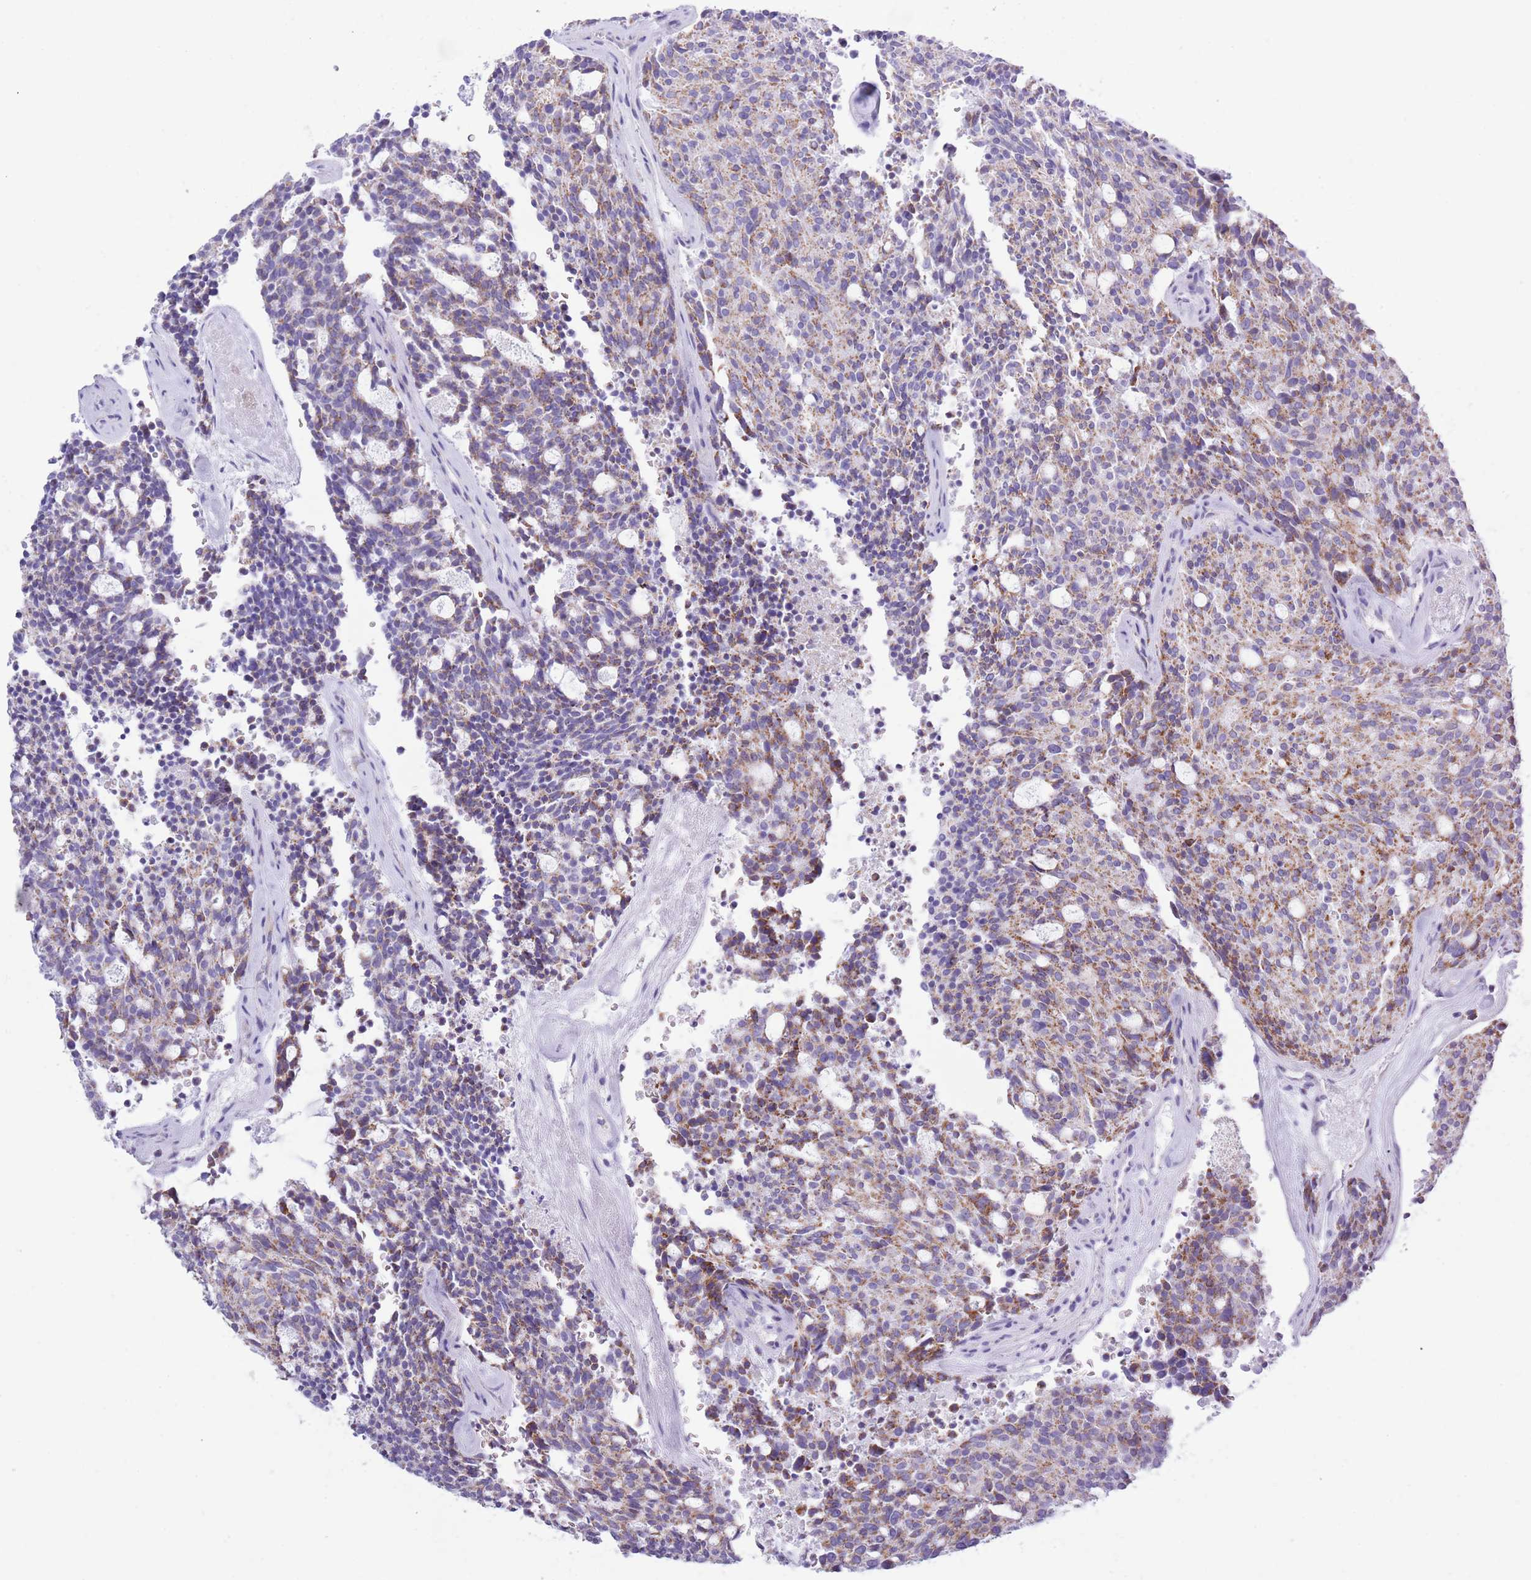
{"staining": {"intensity": "moderate", "quantity": "25%-75%", "location": "cytoplasmic/membranous"}, "tissue": "carcinoid", "cell_type": "Tumor cells", "image_type": "cancer", "snomed": [{"axis": "morphology", "description": "Carcinoid, malignant, NOS"}, {"axis": "topography", "description": "Pancreas"}], "caption": "There is medium levels of moderate cytoplasmic/membranous positivity in tumor cells of carcinoid, as demonstrated by immunohistochemical staining (brown color).", "gene": "MOCOS", "patient": {"sex": "female", "age": 54}}